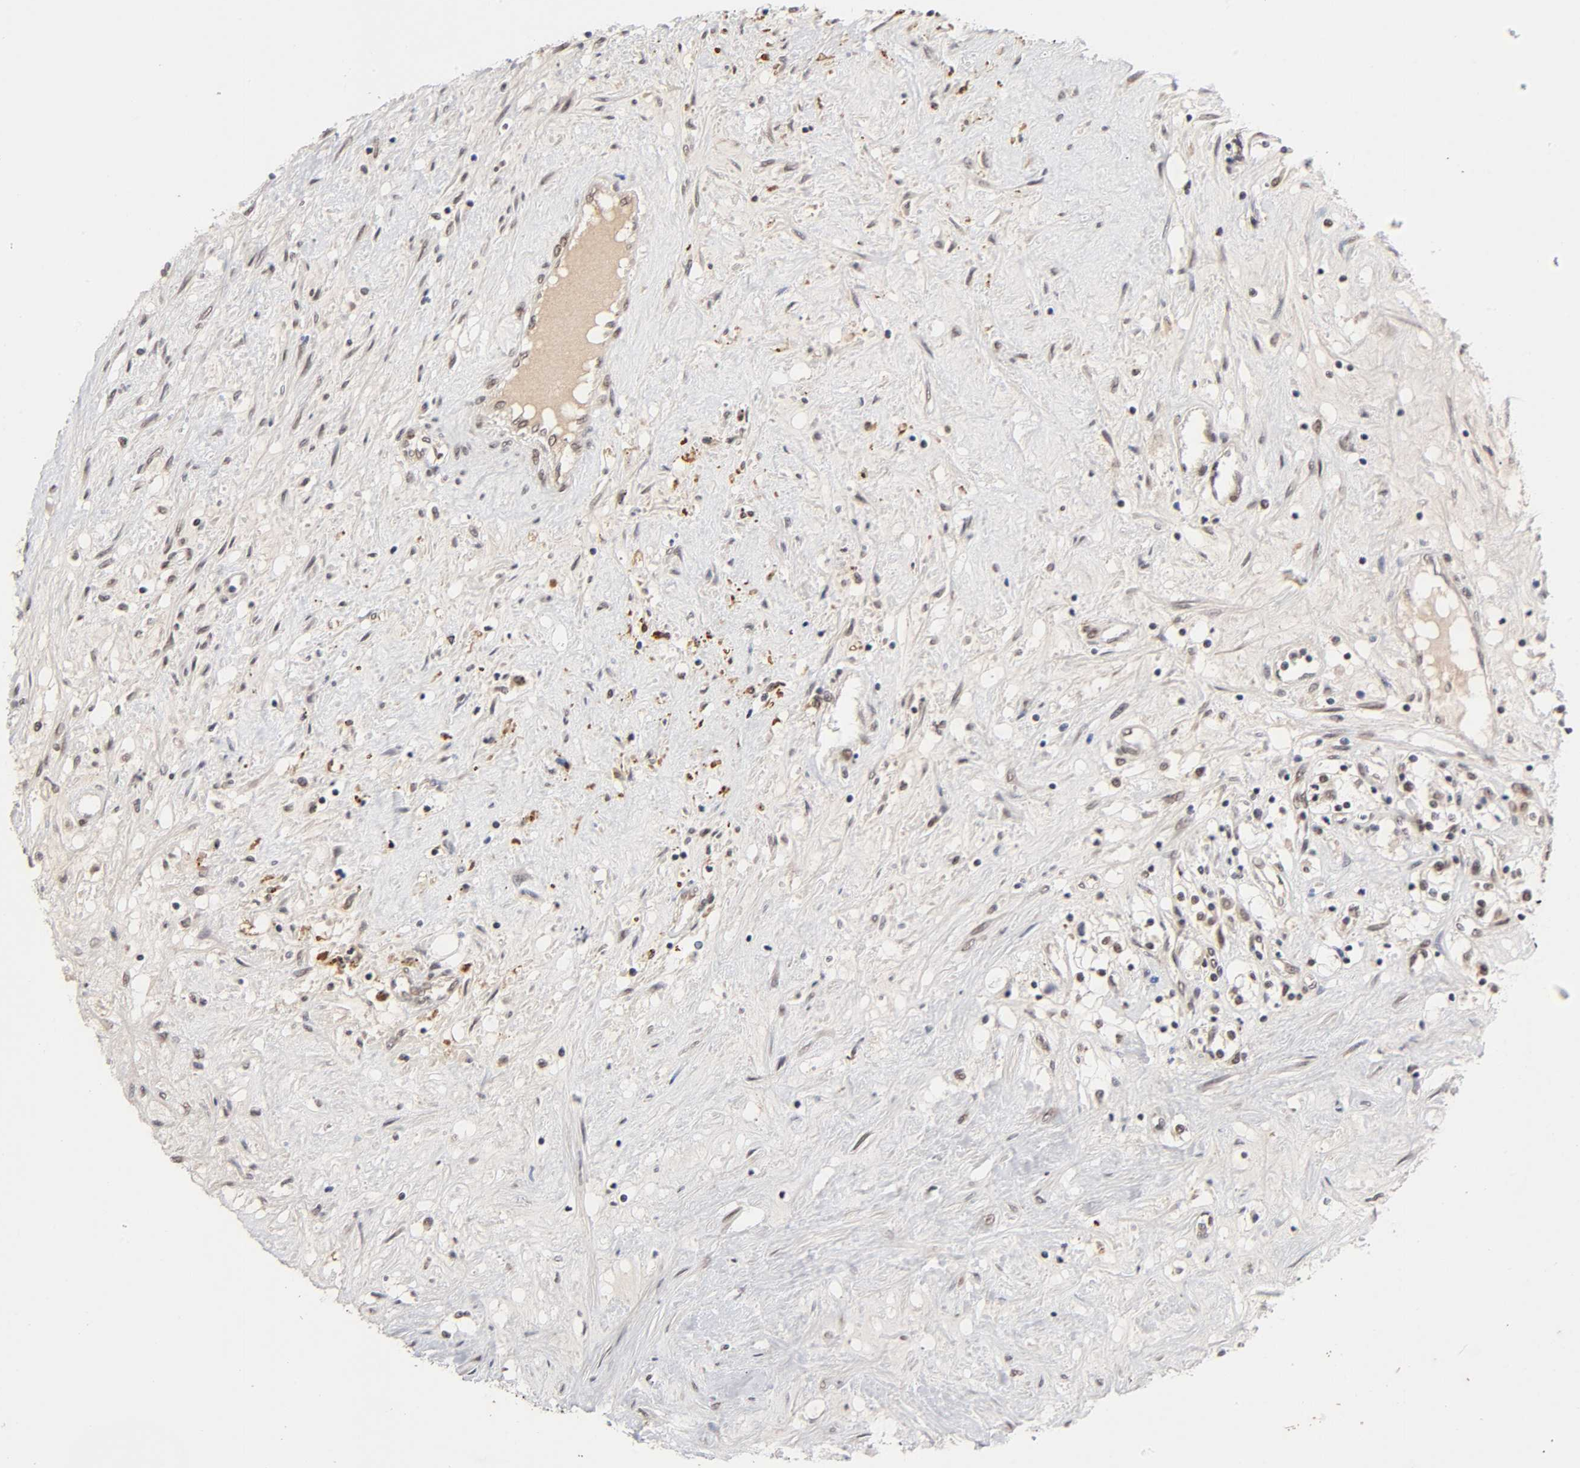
{"staining": {"intensity": "moderate", "quantity": "25%-75%", "location": "nuclear"}, "tissue": "renal cancer", "cell_type": "Tumor cells", "image_type": "cancer", "snomed": [{"axis": "morphology", "description": "Adenocarcinoma, NOS"}, {"axis": "topography", "description": "Kidney"}], "caption": "Protein expression analysis of renal adenocarcinoma reveals moderate nuclear staining in approximately 25%-75% of tumor cells.", "gene": "EP300", "patient": {"sex": "male", "age": 68}}